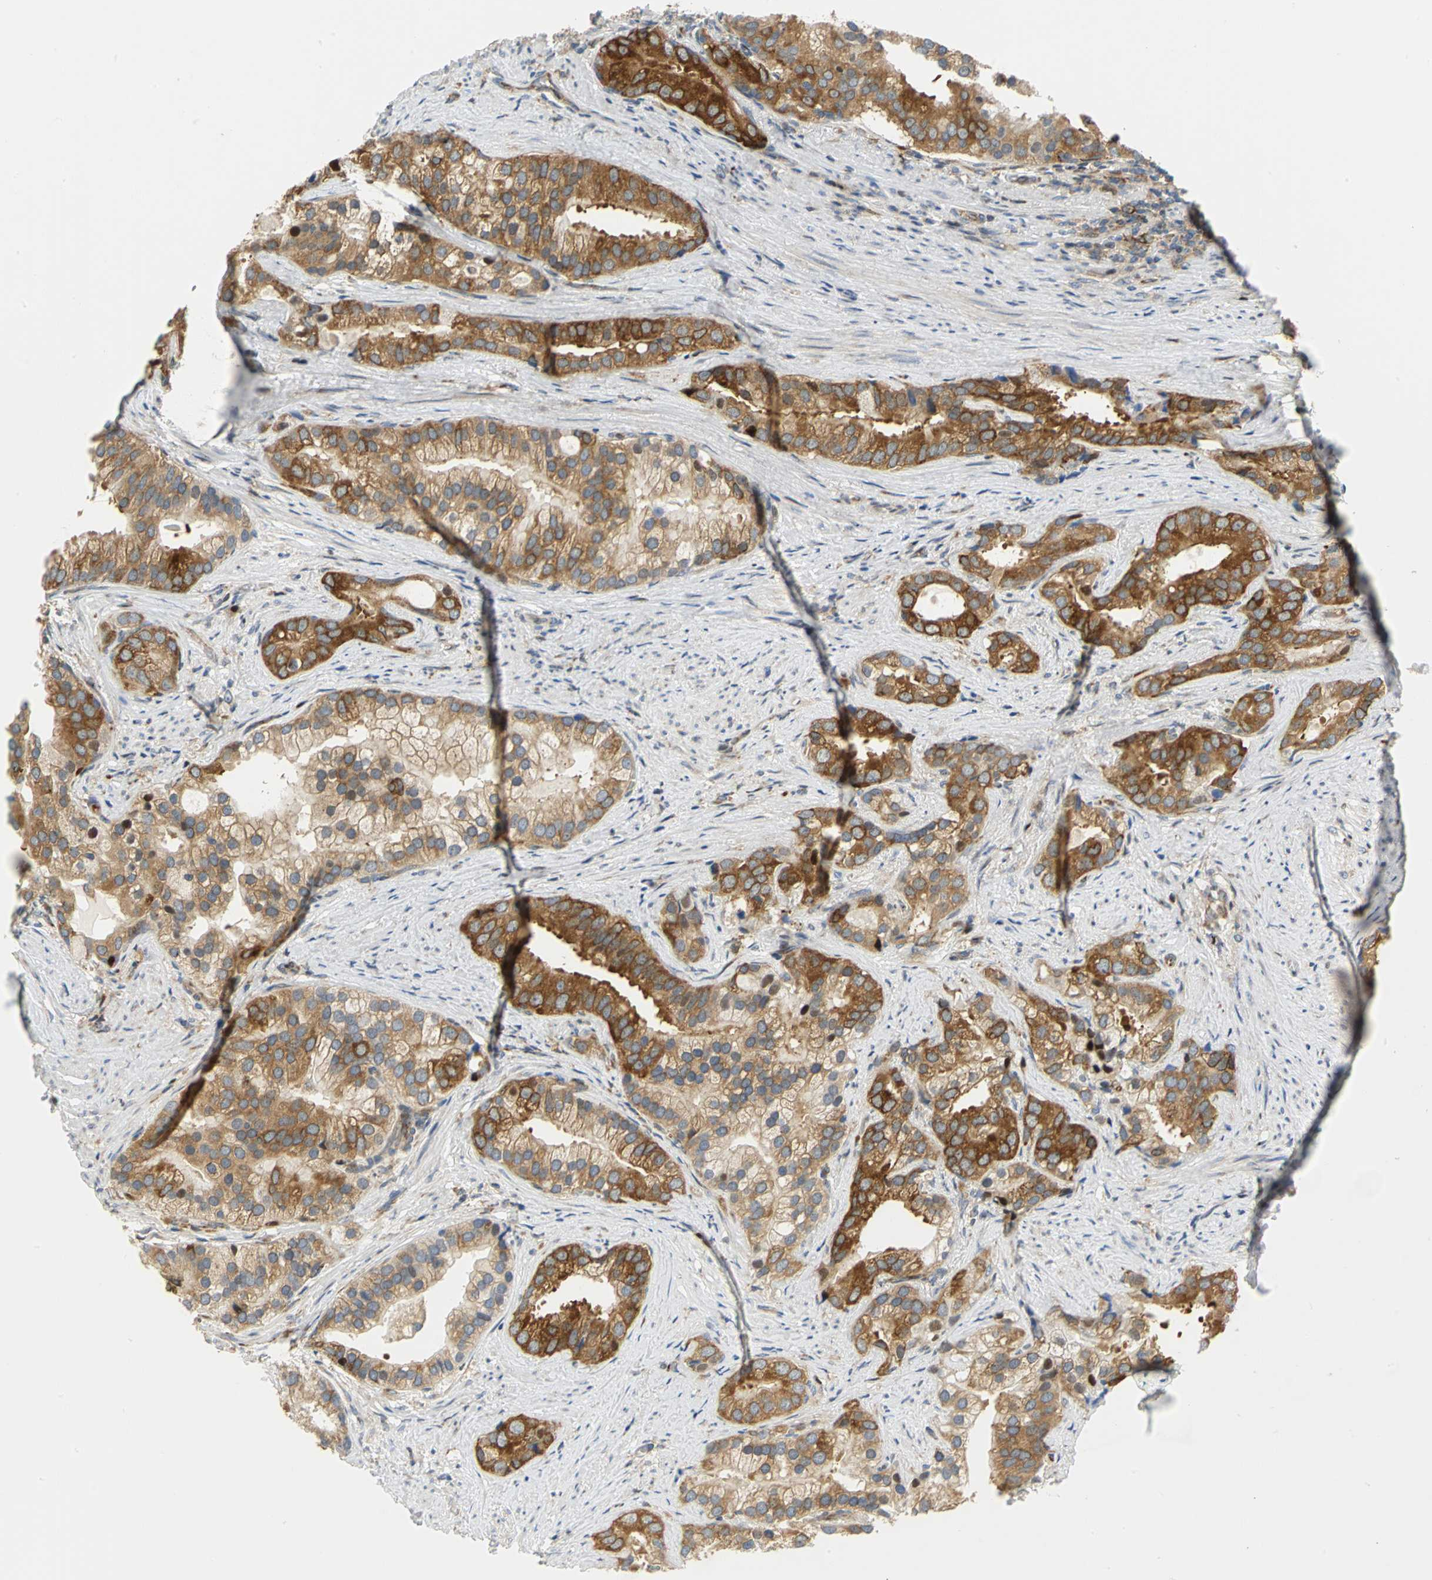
{"staining": {"intensity": "moderate", "quantity": ">75%", "location": "cytoplasmic/membranous"}, "tissue": "prostate cancer", "cell_type": "Tumor cells", "image_type": "cancer", "snomed": [{"axis": "morphology", "description": "Adenocarcinoma, Low grade"}, {"axis": "topography", "description": "Prostate"}], "caption": "A brown stain shows moderate cytoplasmic/membranous positivity of a protein in human low-grade adenocarcinoma (prostate) tumor cells.", "gene": "YBX1", "patient": {"sex": "male", "age": 71}}